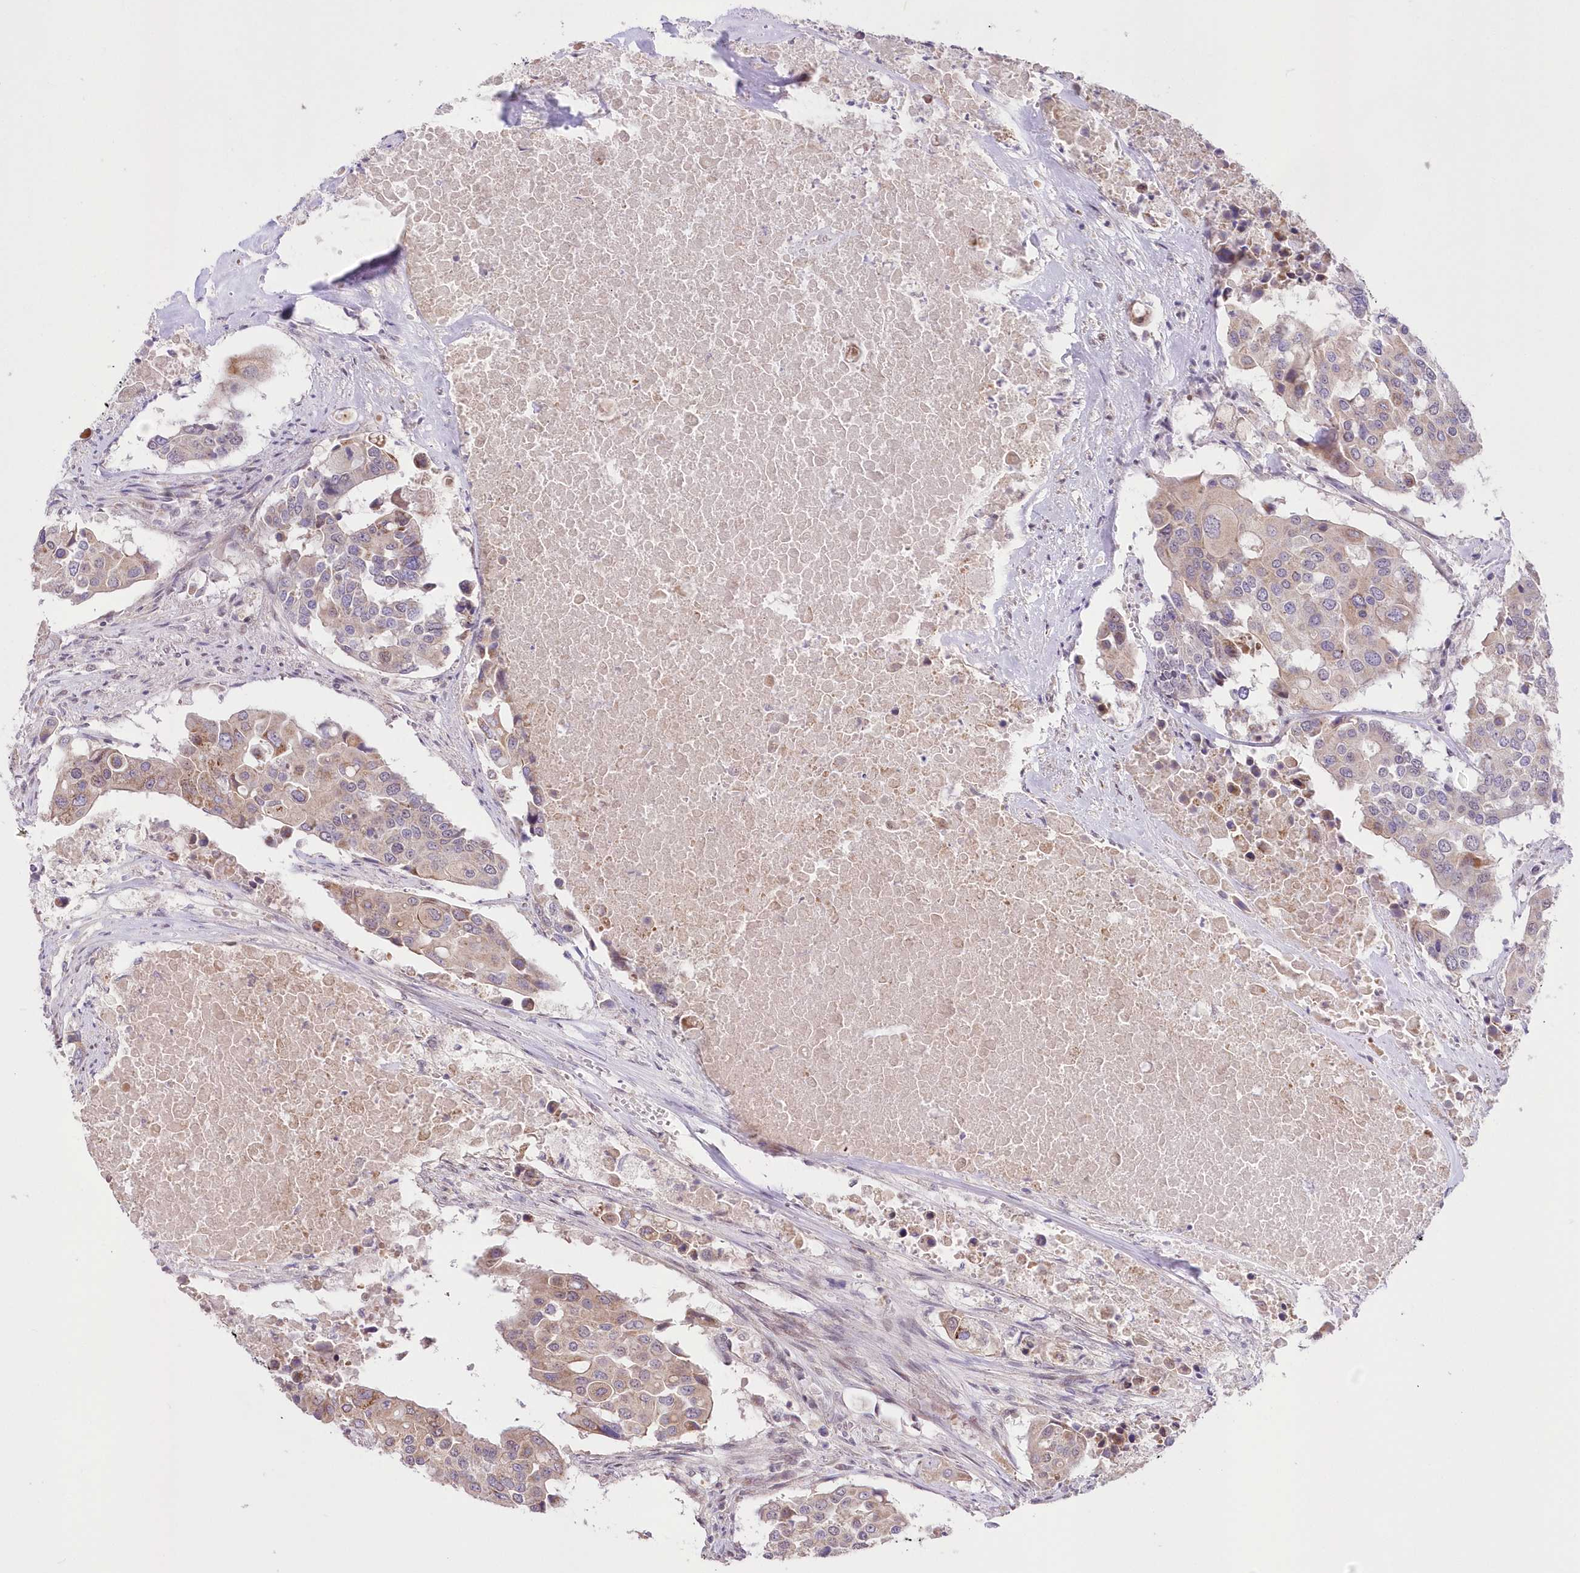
{"staining": {"intensity": "weak", "quantity": "25%-75%", "location": "cytoplasmic/membranous"}, "tissue": "colorectal cancer", "cell_type": "Tumor cells", "image_type": "cancer", "snomed": [{"axis": "morphology", "description": "Adenocarcinoma, NOS"}, {"axis": "topography", "description": "Colon"}], "caption": "Protein staining of colorectal cancer (adenocarcinoma) tissue exhibits weak cytoplasmic/membranous staining in approximately 25%-75% of tumor cells. (brown staining indicates protein expression, while blue staining denotes nuclei).", "gene": "FAM241B", "patient": {"sex": "male", "age": 77}}